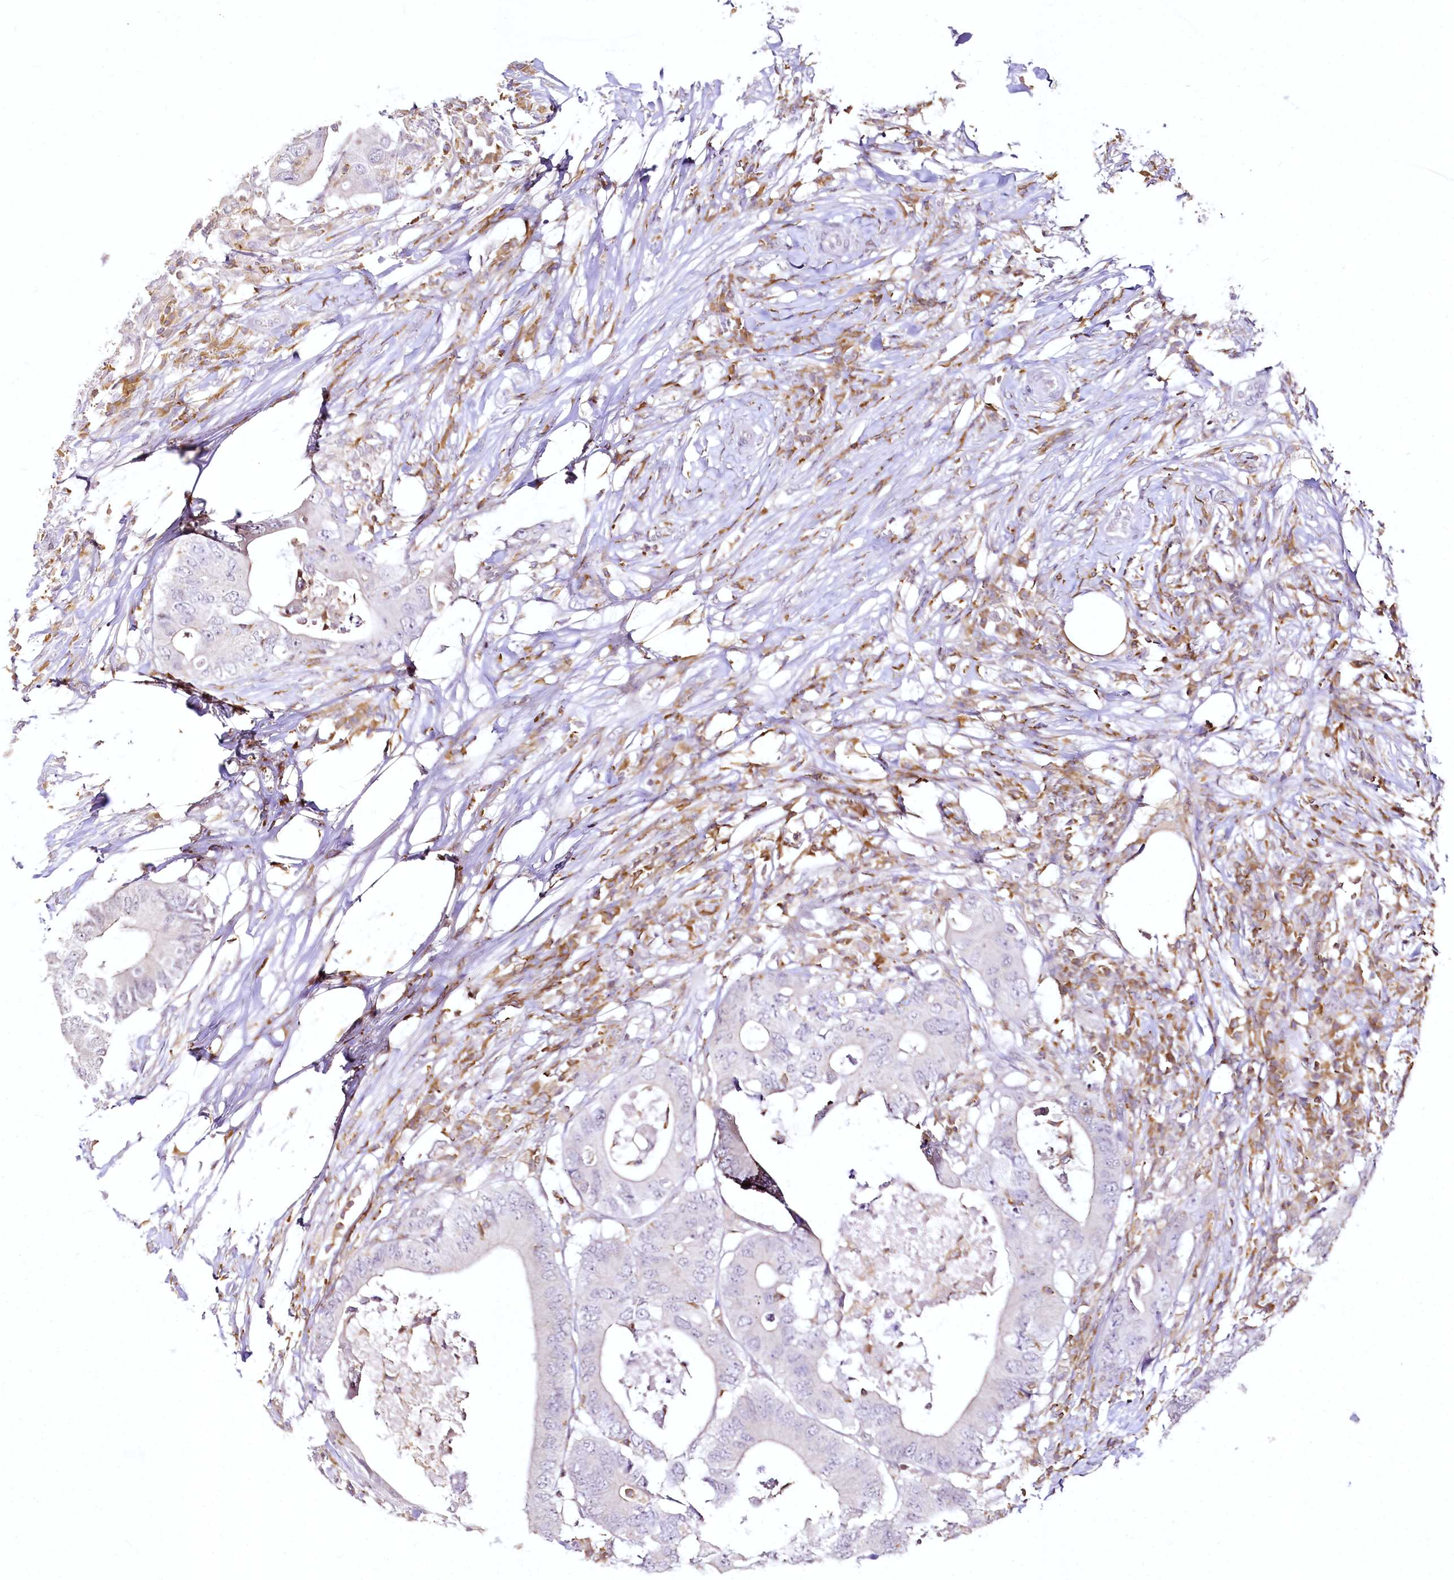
{"staining": {"intensity": "negative", "quantity": "none", "location": "none"}, "tissue": "colorectal cancer", "cell_type": "Tumor cells", "image_type": "cancer", "snomed": [{"axis": "morphology", "description": "Adenocarcinoma, NOS"}, {"axis": "topography", "description": "Colon"}], "caption": "DAB immunohistochemical staining of adenocarcinoma (colorectal) demonstrates no significant expression in tumor cells.", "gene": "DOCK2", "patient": {"sex": "male", "age": 71}}